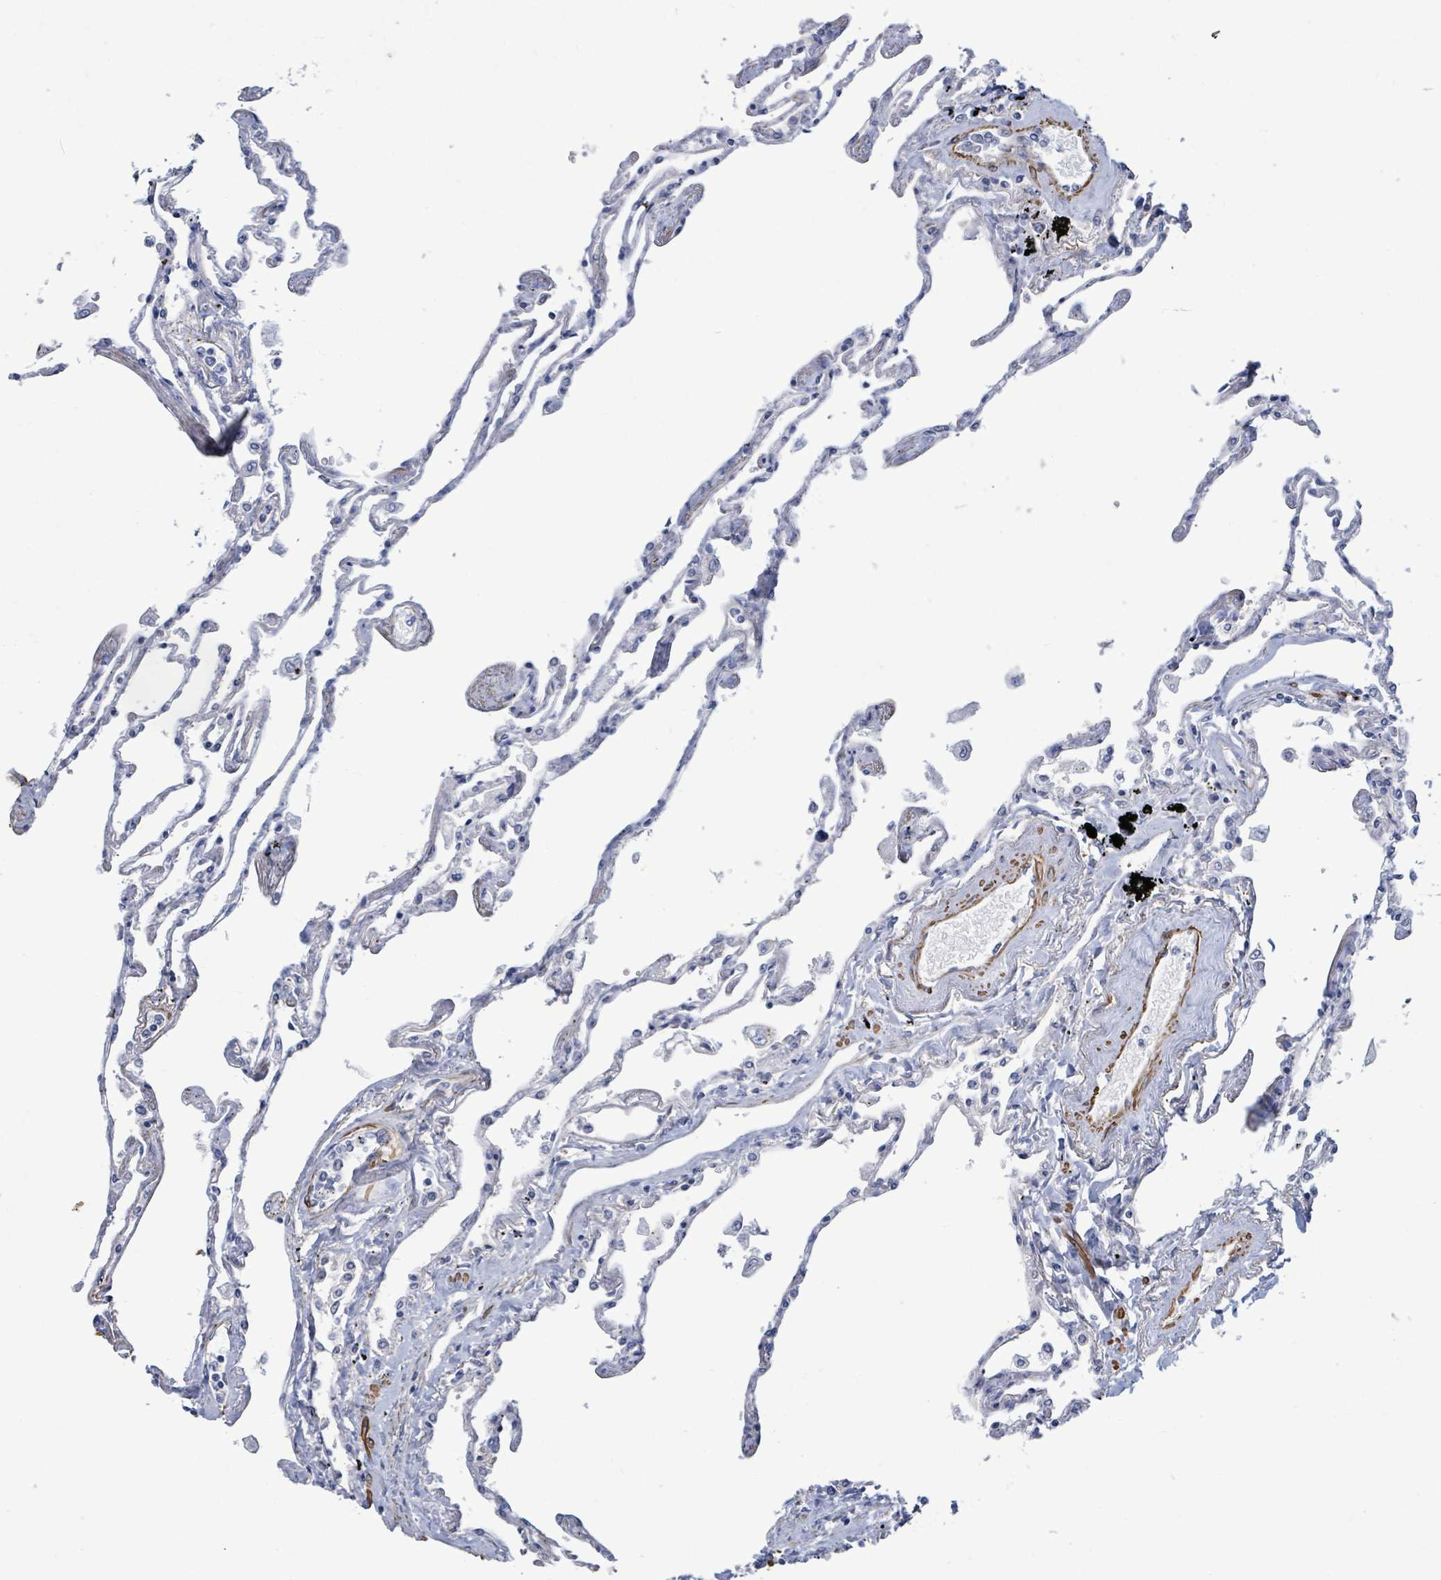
{"staining": {"intensity": "negative", "quantity": "none", "location": "none"}, "tissue": "lung", "cell_type": "Alveolar cells", "image_type": "normal", "snomed": [{"axis": "morphology", "description": "Normal tissue, NOS"}, {"axis": "topography", "description": "Lung"}], "caption": "High power microscopy photomicrograph of an immunohistochemistry (IHC) micrograph of unremarkable lung, revealing no significant expression in alveolar cells. The staining is performed using DAB (3,3'-diaminobenzidine) brown chromogen with nuclei counter-stained in using hematoxylin.", "gene": "DMRTC1B", "patient": {"sex": "female", "age": 67}}